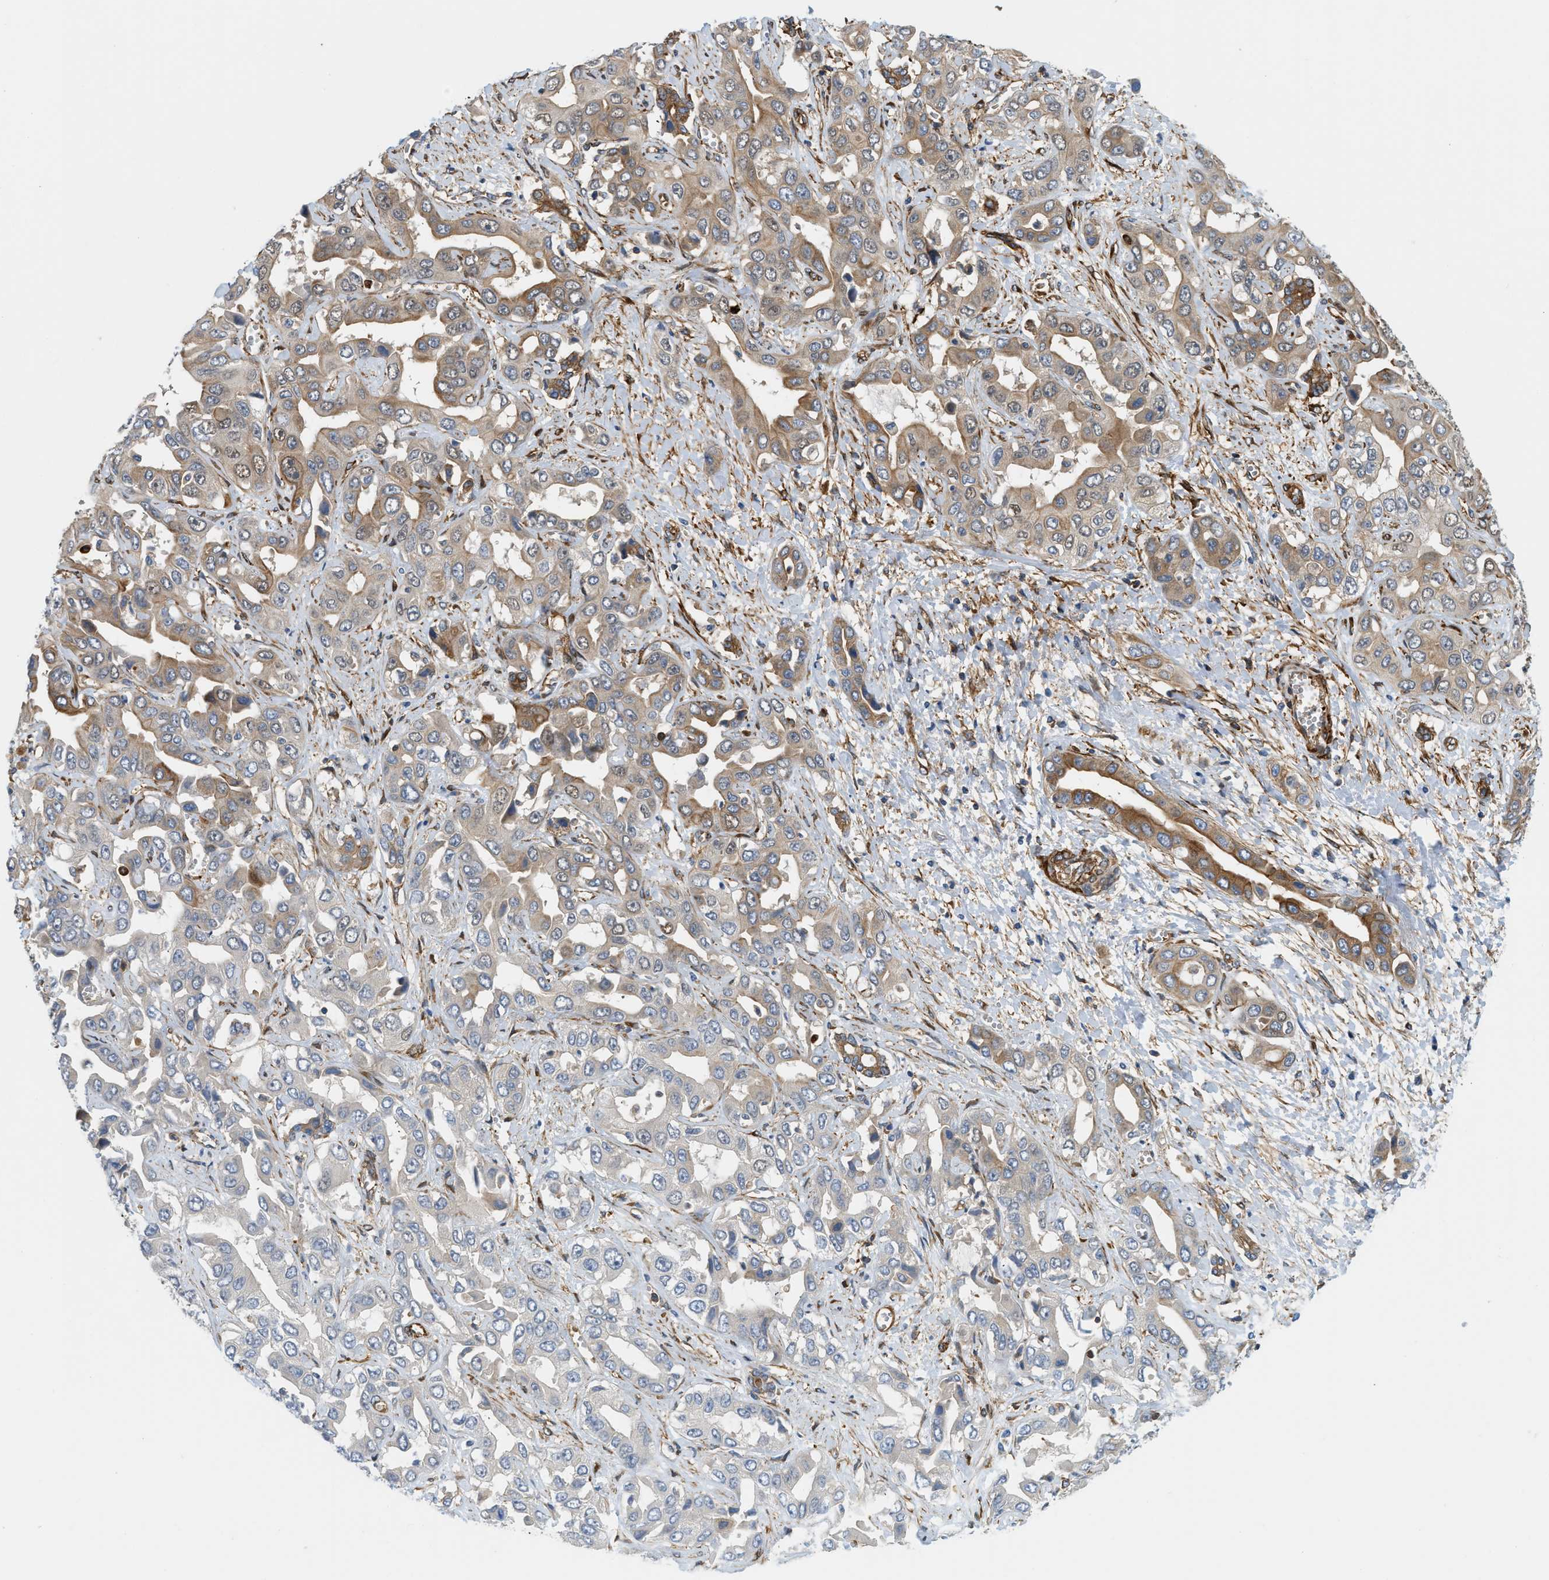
{"staining": {"intensity": "moderate", "quantity": ">75%", "location": "cytoplasmic/membranous"}, "tissue": "liver cancer", "cell_type": "Tumor cells", "image_type": "cancer", "snomed": [{"axis": "morphology", "description": "Cholangiocarcinoma"}, {"axis": "topography", "description": "Liver"}], "caption": "This image shows IHC staining of human cholangiocarcinoma (liver), with medium moderate cytoplasmic/membranous expression in about >75% of tumor cells.", "gene": "HIP1", "patient": {"sex": "female", "age": 52}}